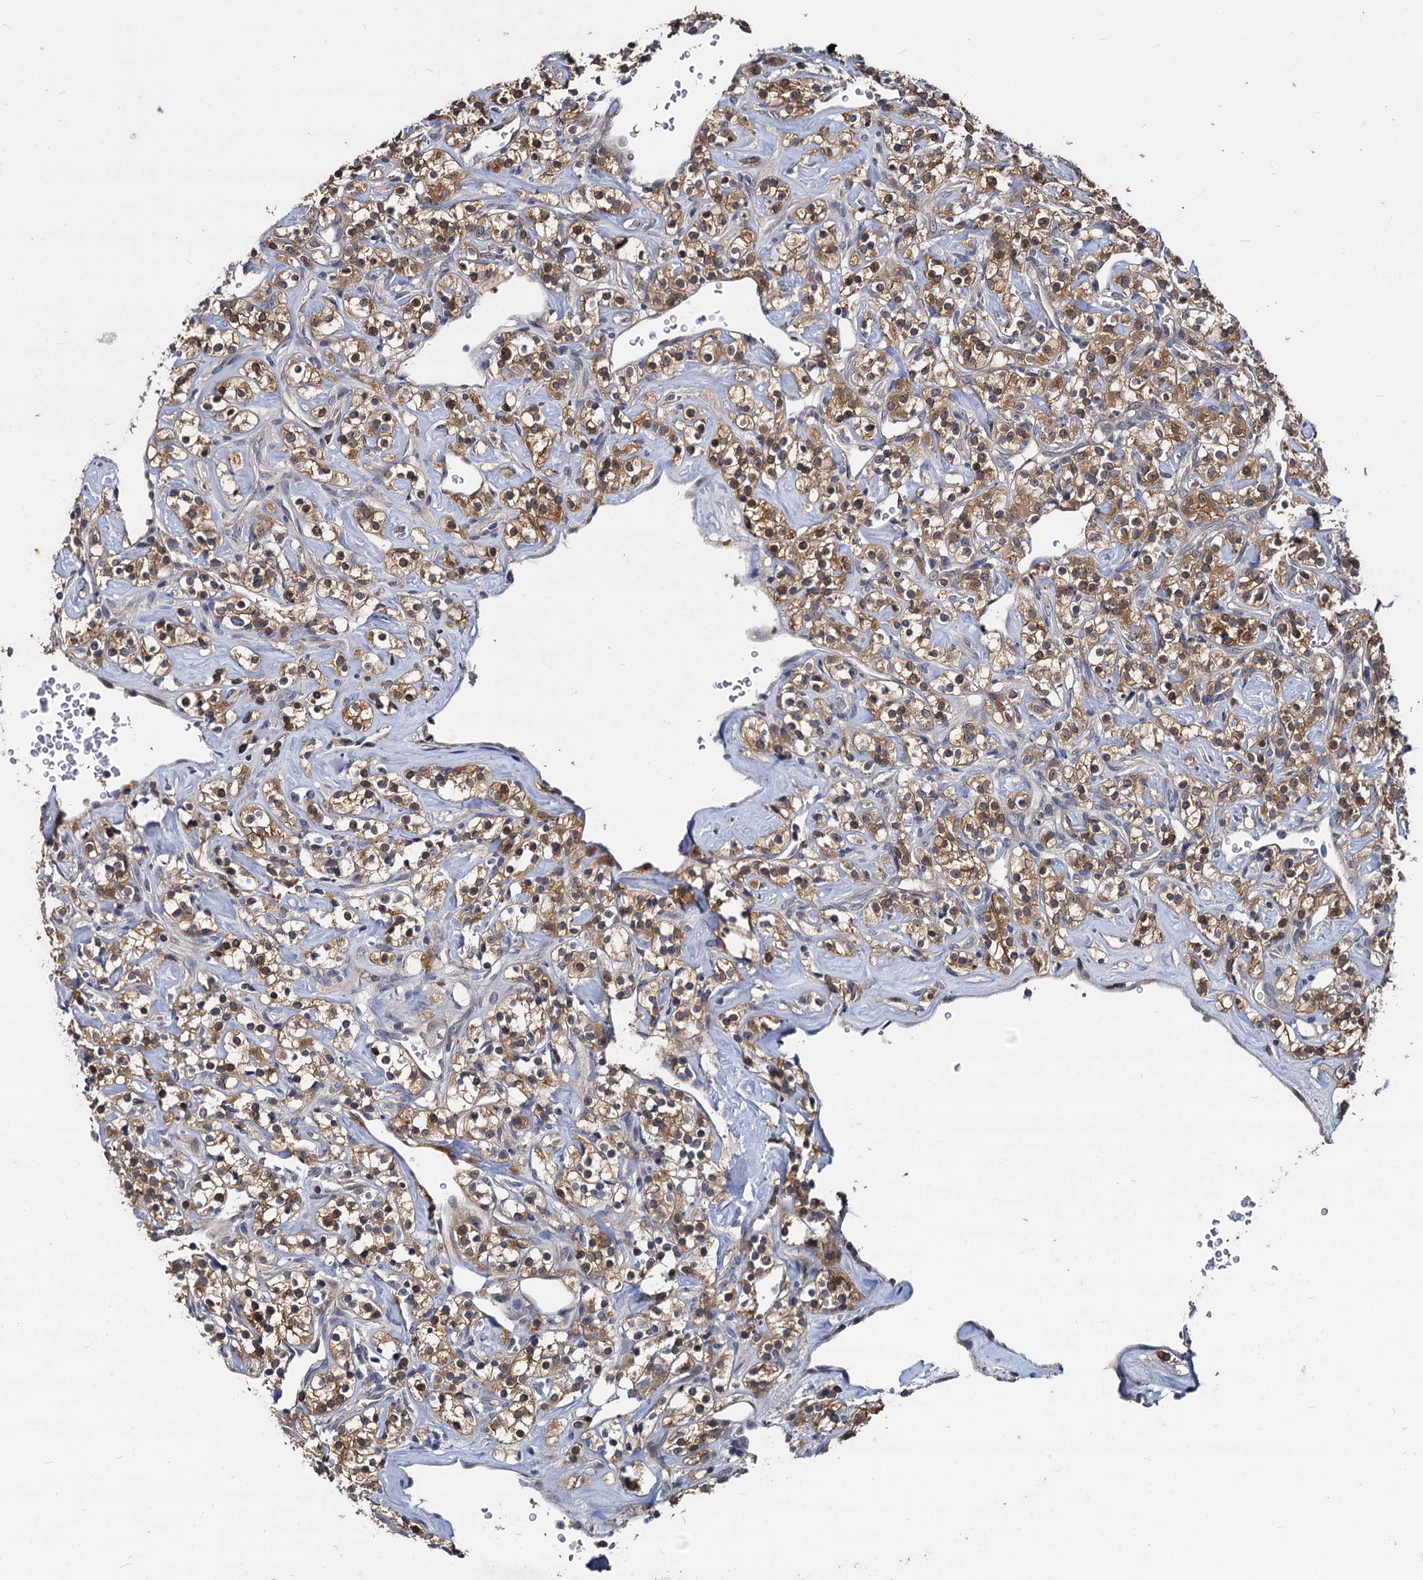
{"staining": {"intensity": "moderate", "quantity": ">75%", "location": "cytoplasmic/membranous"}, "tissue": "renal cancer", "cell_type": "Tumor cells", "image_type": "cancer", "snomed": [{"axis": "morphology", "description": "Adenocarcinoma, NOS"}, {"axis": "topography", "description": "Kidney"}], "caption": "A brown stain highlights moderate cytoplasmic/membranous expression of a protein in human renal cancer tumor cells. (DAB IHC, brown staining for protein, blue staining for nuclei).", "gene": "CCDC184", "patient": {"sex": "male", "age": 77}}